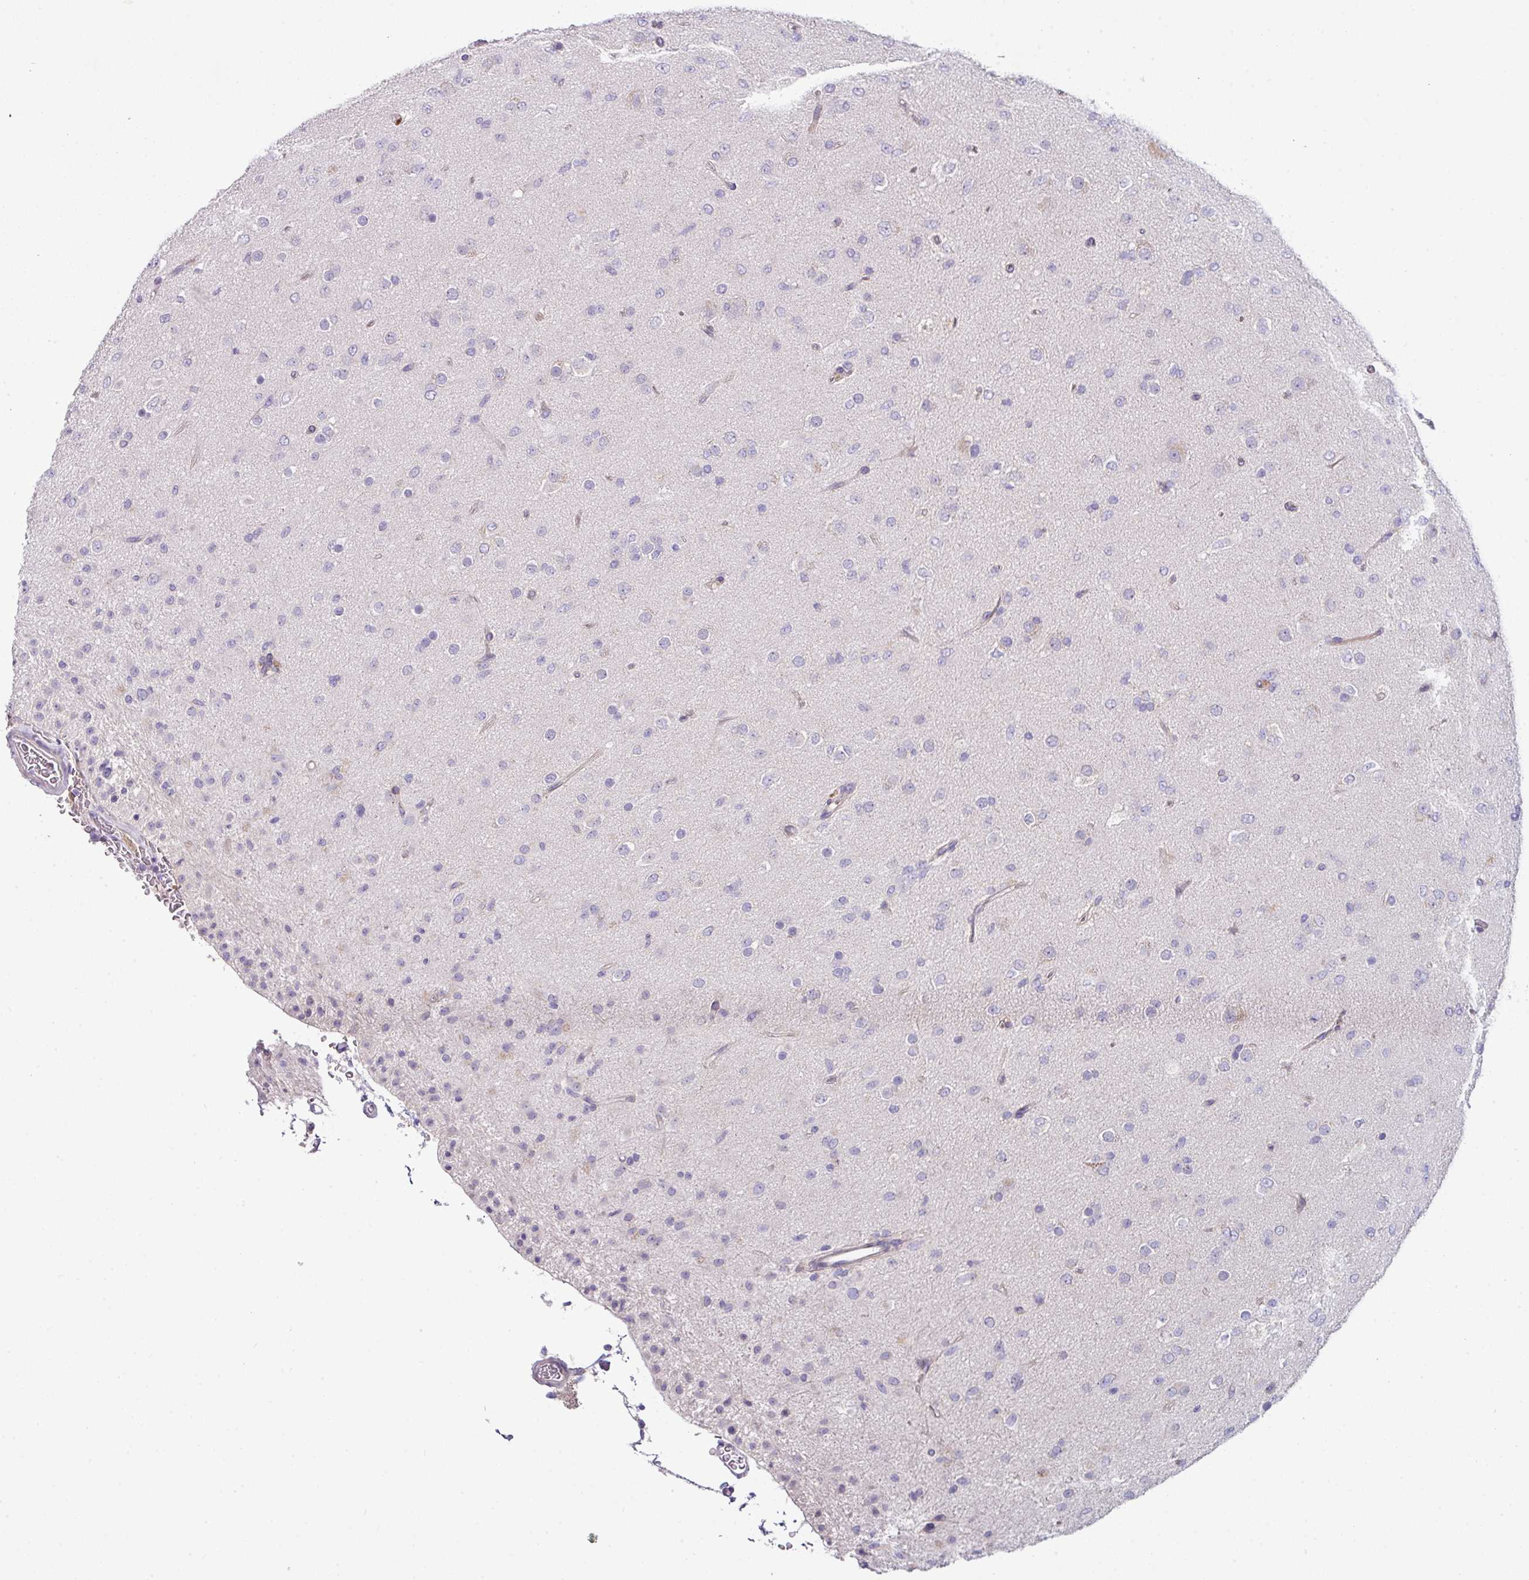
{"staining": {"intensity": "negative", "quantity": "none", "location": "none"}, "tissue": "glioma", "cell_type": "Tumor cells", "image_type": "cancer", "snomed": [{"axis": "morphology", "description": "Glioma, malignant, Low grade"}, {"axis": "topography", "description": "Brain"}], "caption": "A high-resolution histopathology image shows immunohistochemistry (IHC) staining of malignant glioma (low-grade), which shows no significant staining in tumor cells.", "gene": "SLAMF6", "patient": {"sex": "male", "age": 65}}